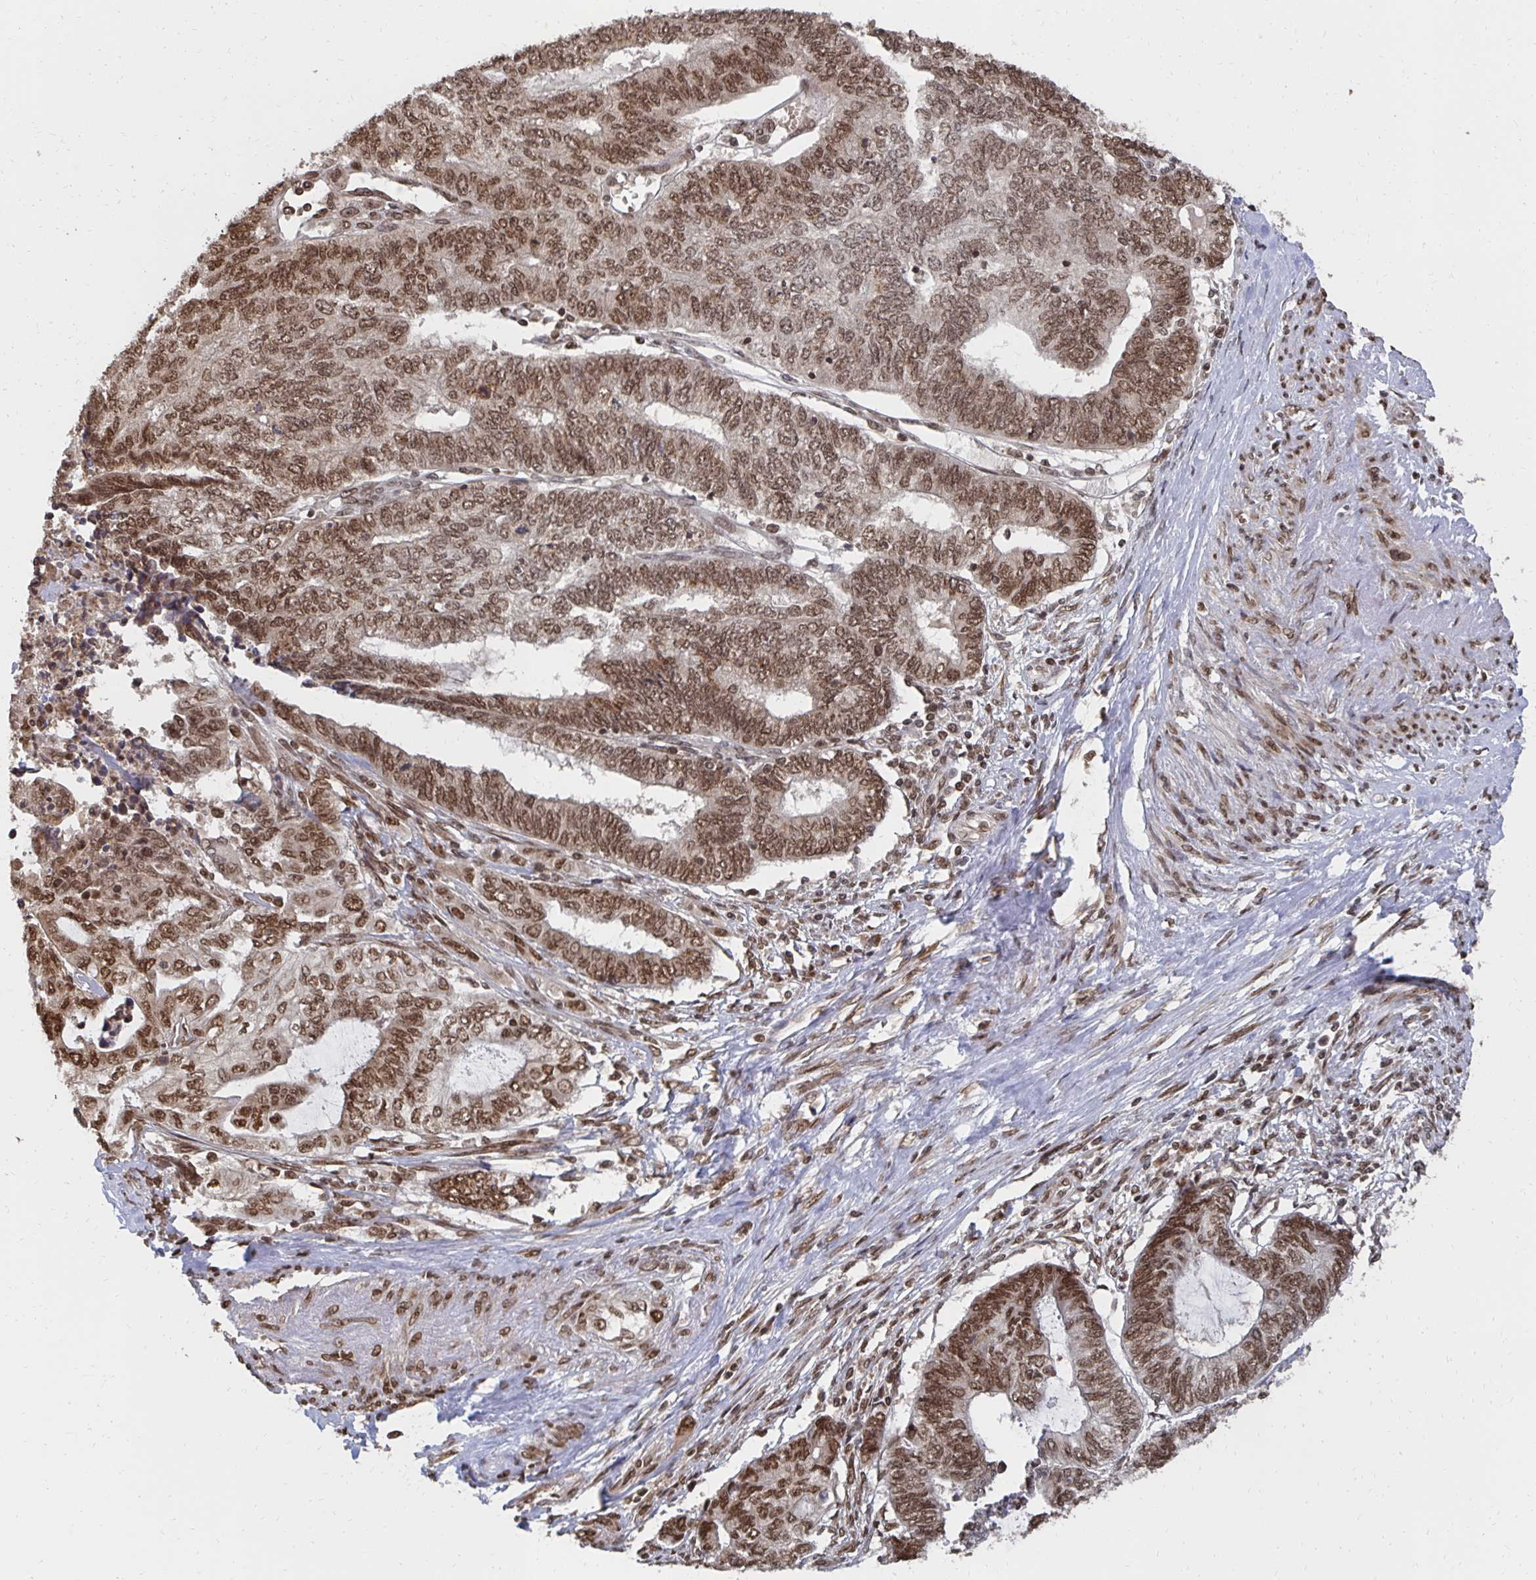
{"staining": {"intensity": "moderate", "quantity": ">75%", "location": "nuclear"}, "tissue": "endometrial cancer", "cell_type": "Tumor cells", "image_type": "cancer", "snomed": [{"axis": "morphology", "description": "Adenocarcinoma, NOS"}, {"axis": "topography", "description": "Uterus"}, {"axis": "topography", "description": "Endometrium"}], "caption": "IHC of human endometrial cancer (adenocarcinoma) displays medium levels of moderate nuclear positivity in about >75% of tumor cells.", "gene": "GTF3C6", "patient": {"sex": "female", "age": 70}}